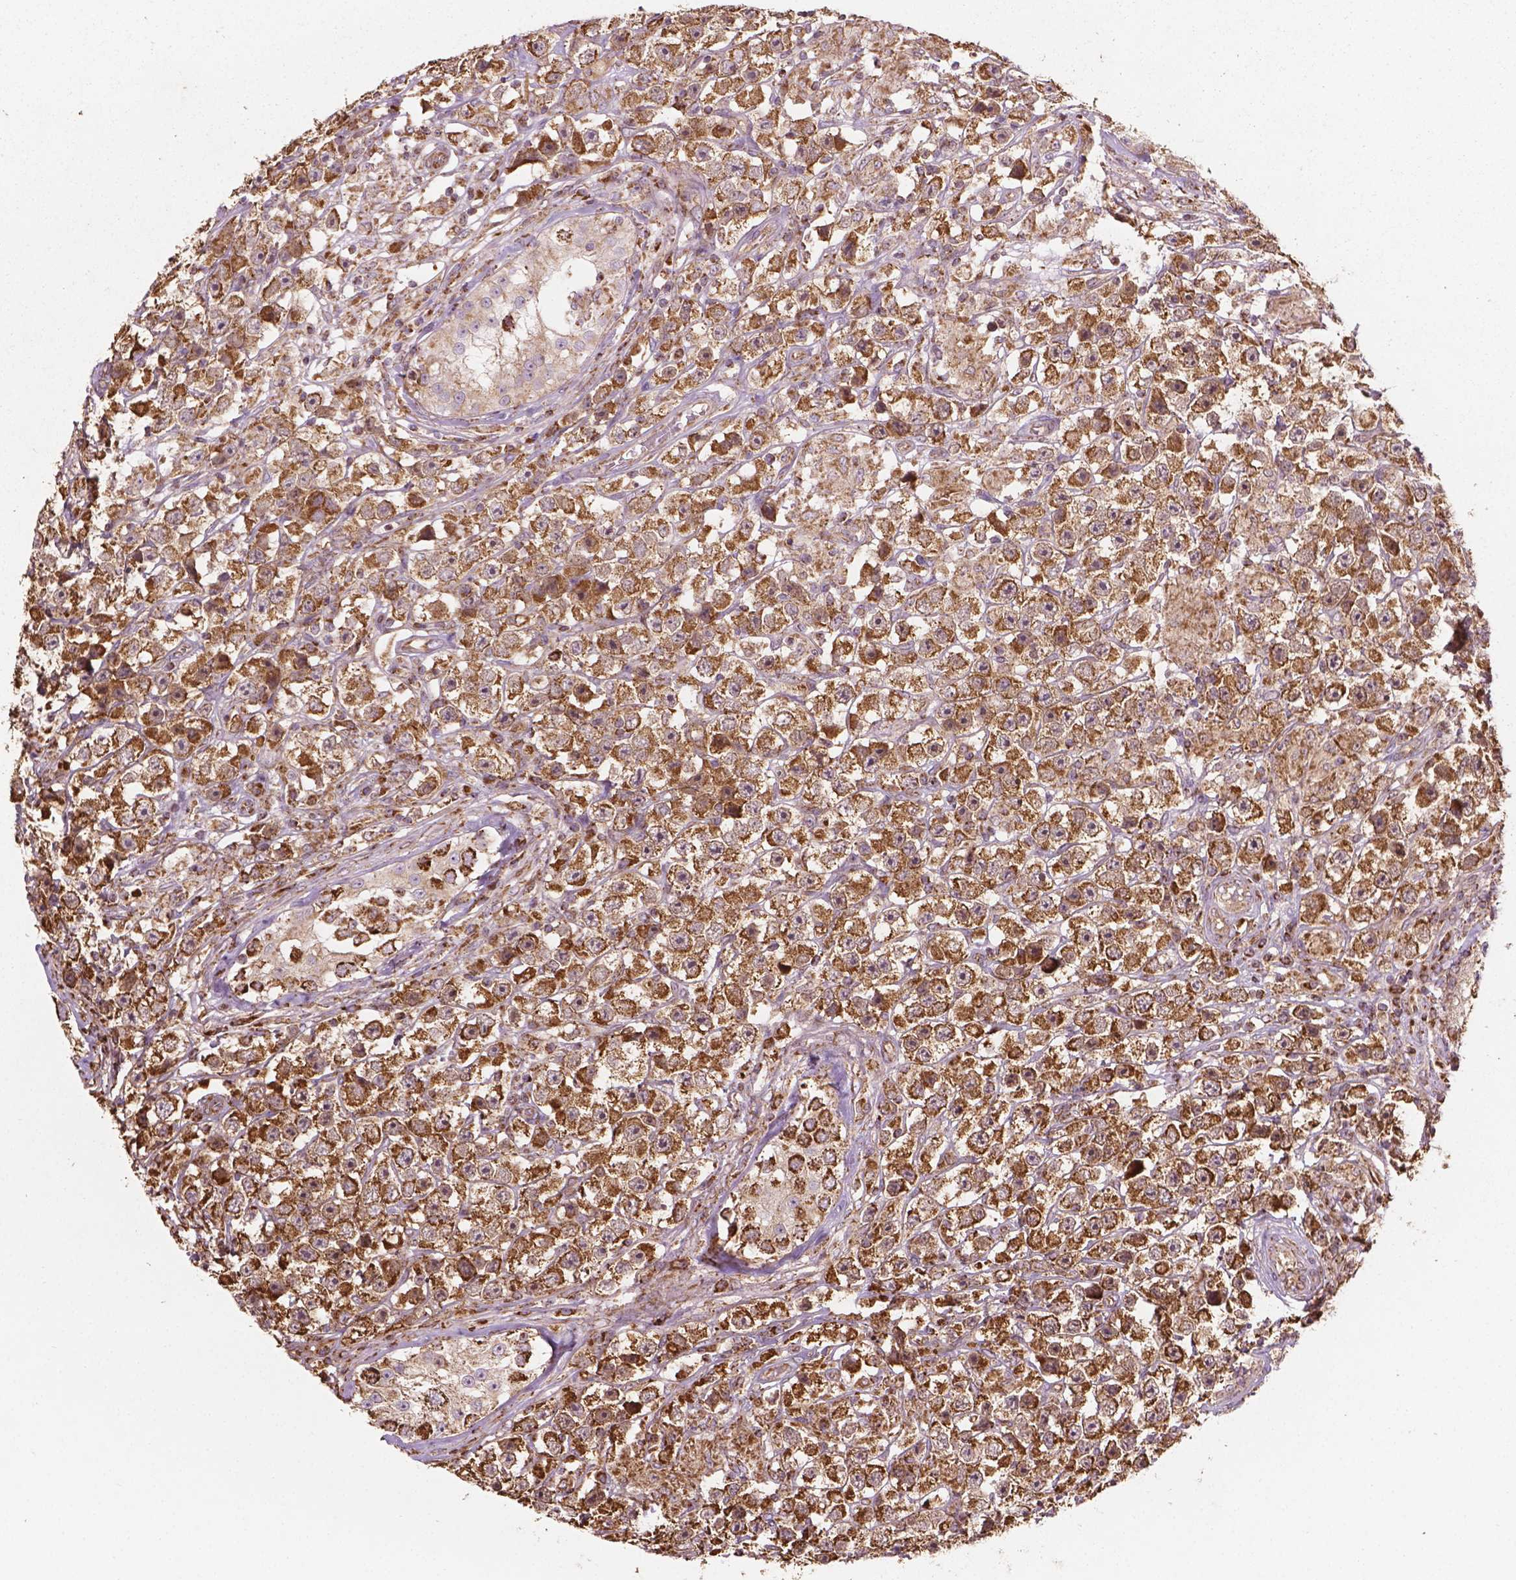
{"staining": {"intensity": "moderate", "quantity": ">75%", "location": "cytoplasmic/membranous"}, "tissue": "testis cancer", "cell_type": "Tumor cells", "image_type": "cancer", "snomed": [{"axis": "morphology", "description": "Seminoma, NOS"}, {"axis": "topography", "description": "Testis"}], "caption": "An image of testis cancer stained for a protein demonstrates moderate cytoplasmic/membranous brown staining in tumor cells.", "gene": "HS3ST3A1", "patient": {"sex": "male", "age": 45}}